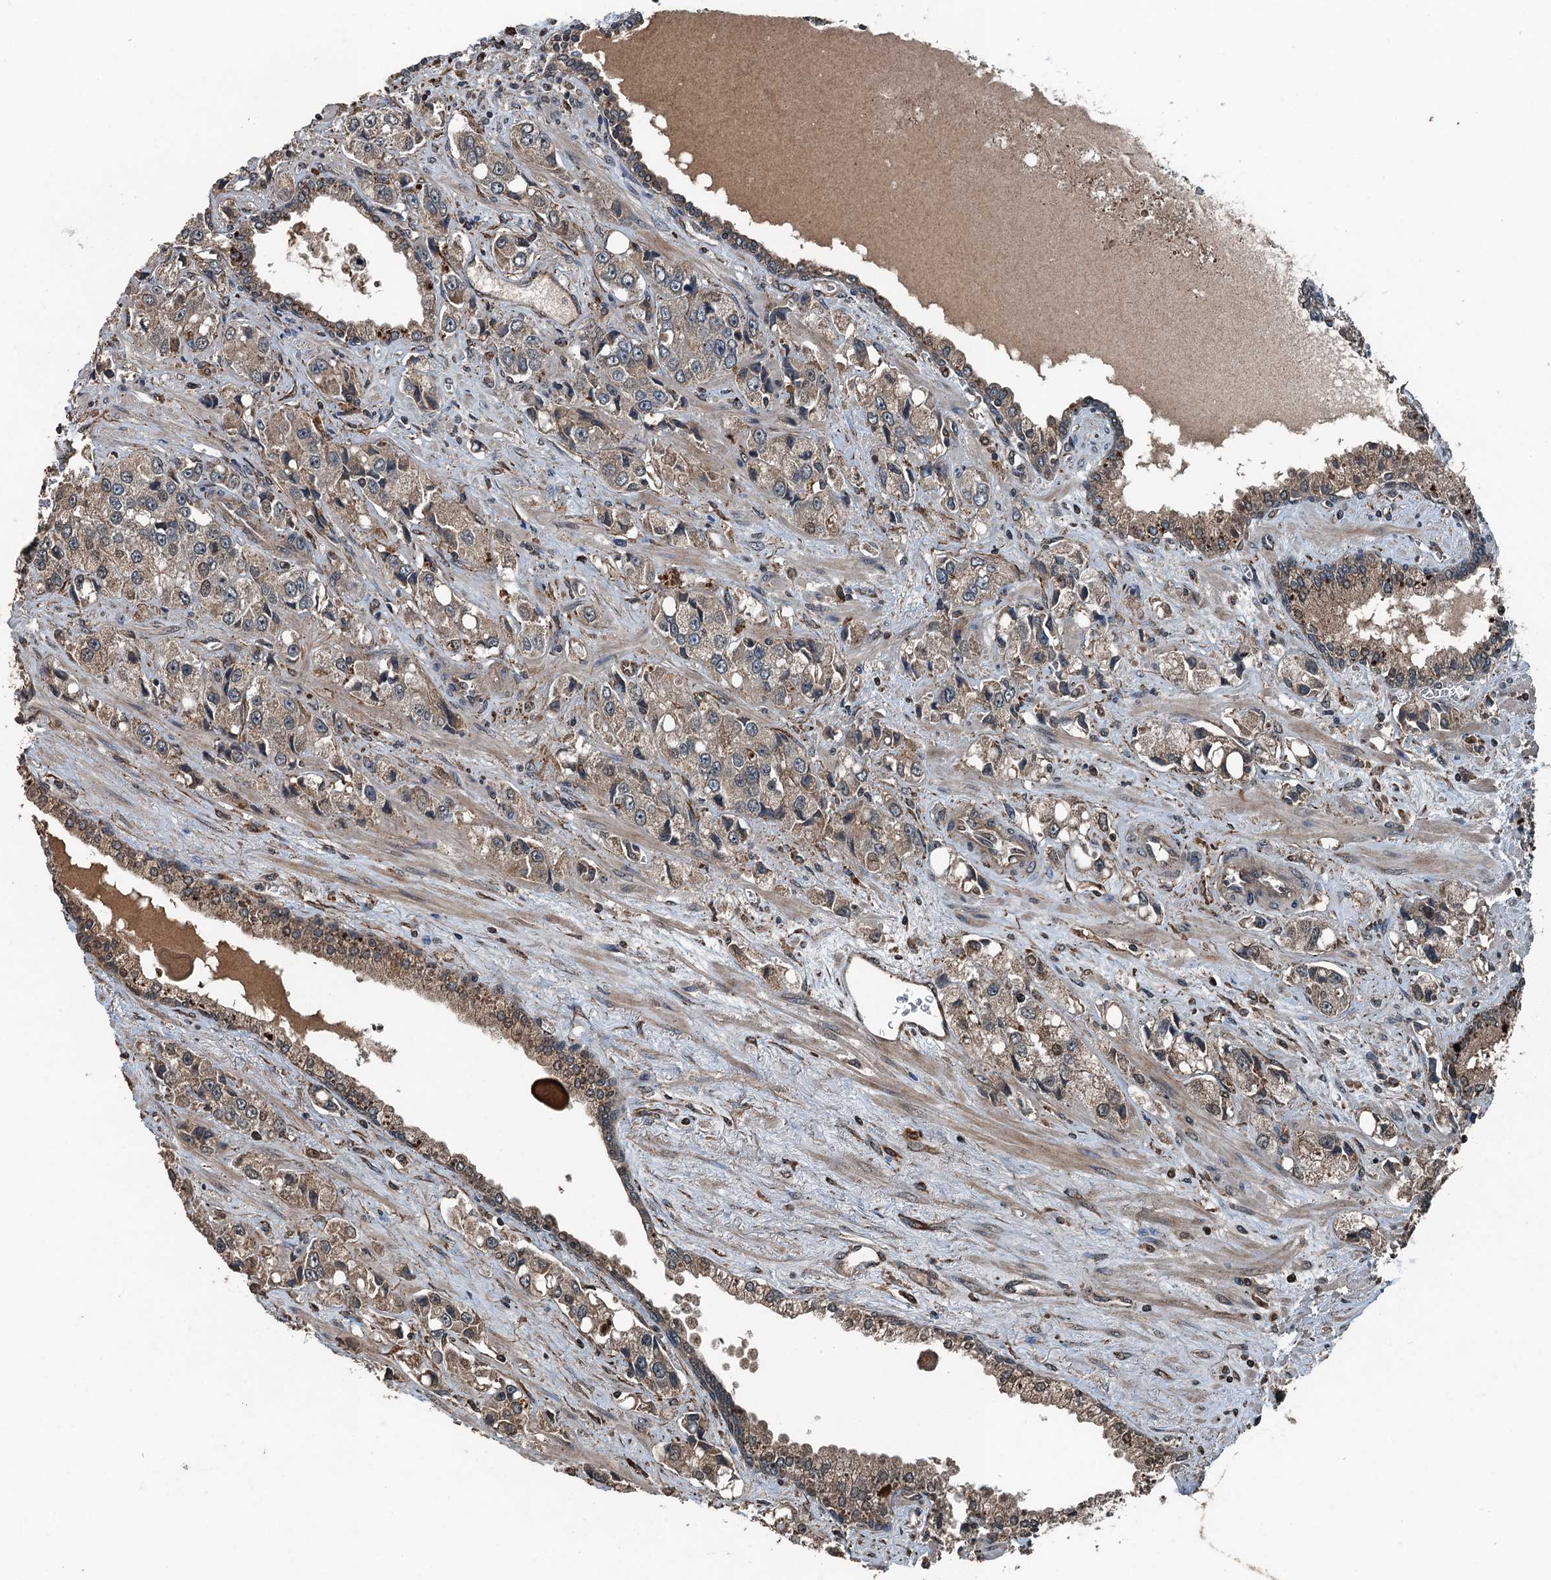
{"staining": {"intensity": "weak", "quantity": ">75%", "location": "cytoplasmic/membranous"}, "tissue": "prostate cancer", "cell_type": "Tumor cells", "image_type": "cancer", "snomed": [{"axis": "morphology", "description": "Adenocarcinoma, High grade"}, {"axis": "topography", "description": "Prostate"}], "caption": "Immunohistochemical staining of human prostate cancer (adenocarcinoma (high-grade)) displays weak cytoplasmic/membranous protein positivity in approximately >75% of tumor cells.", "gene": "TCTN1", "patient": {"sex": "male", "age": 74}}